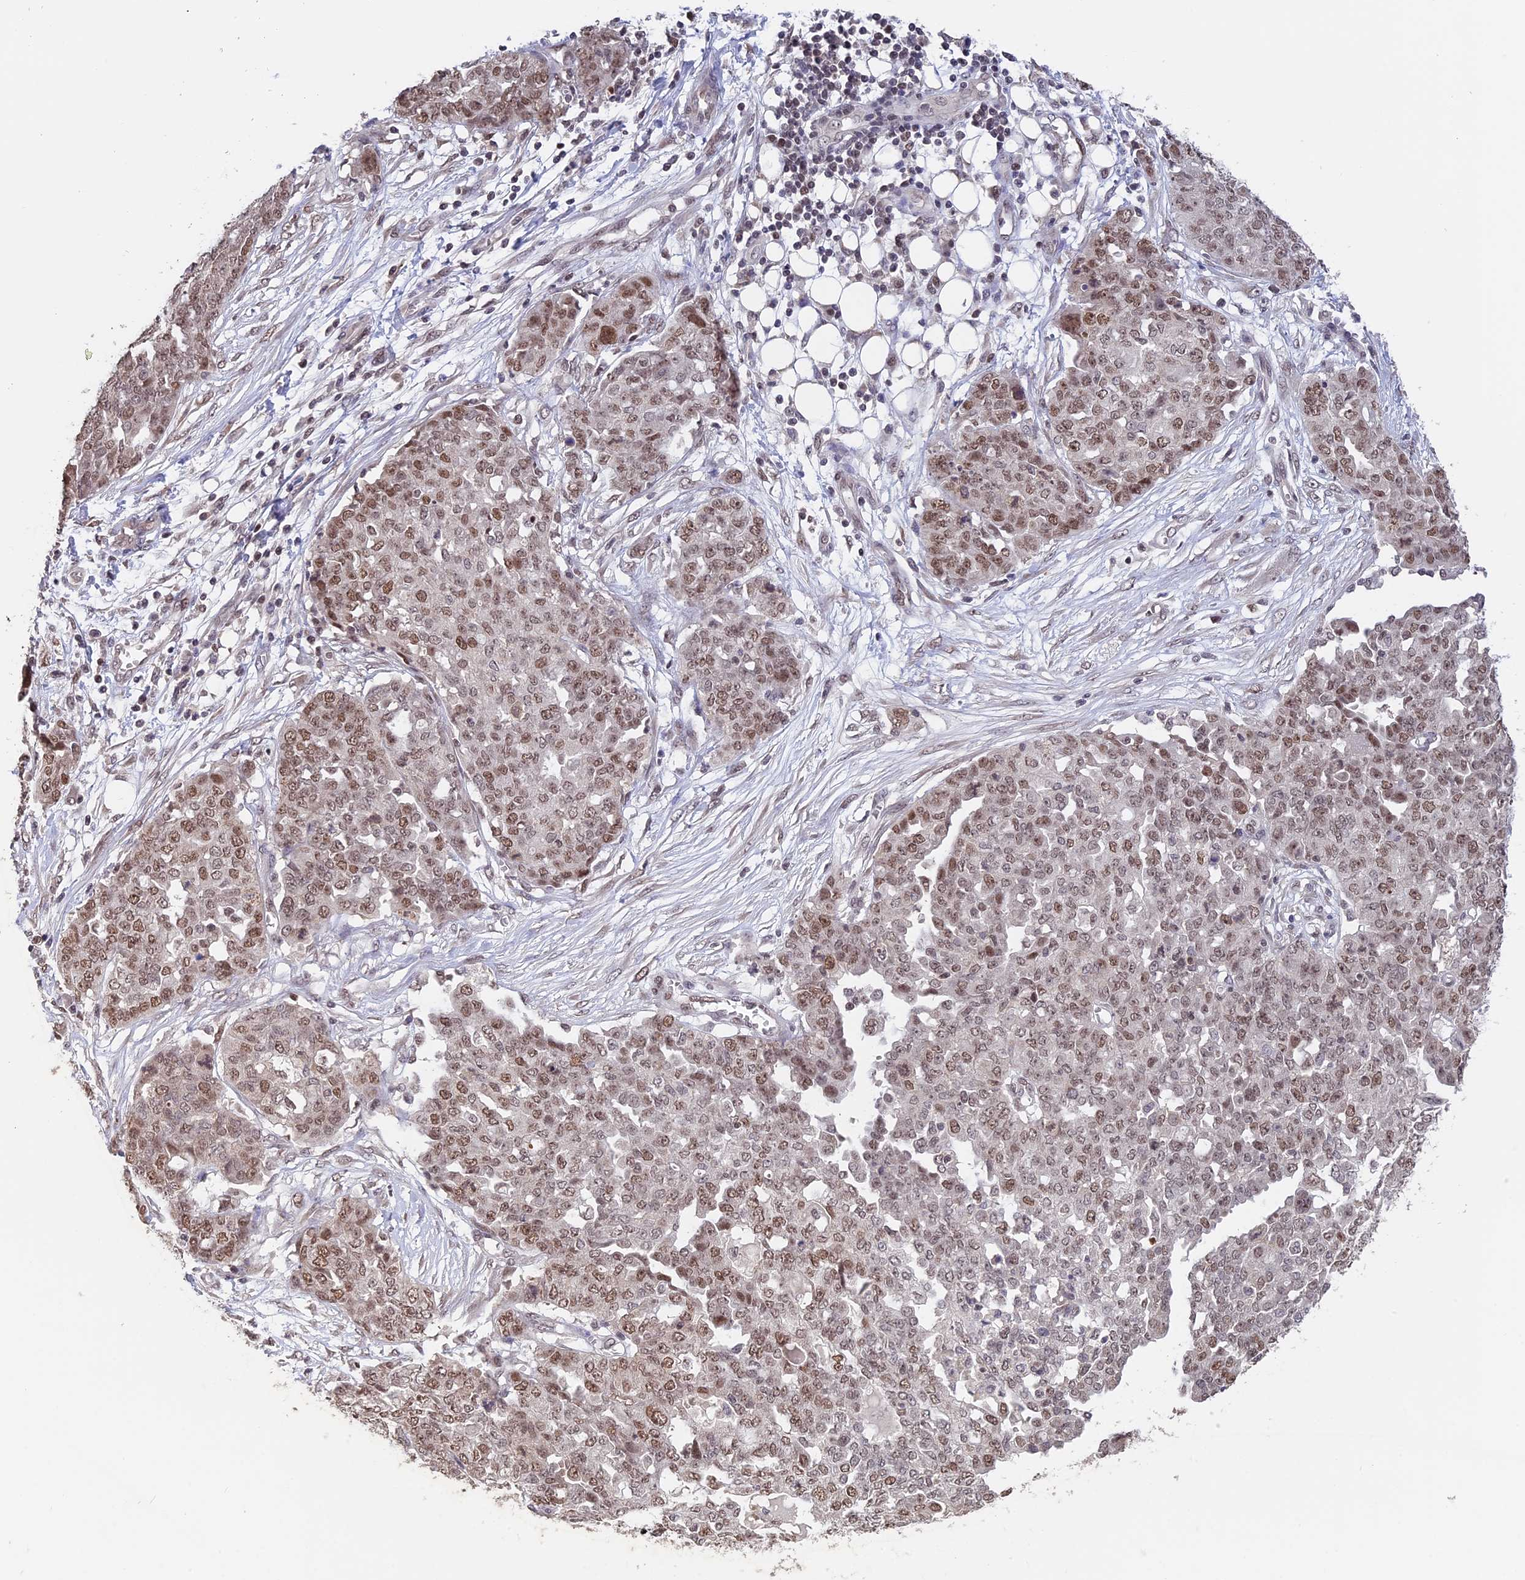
{"staining": {"intensity": "moderate", "quantity": ">75%", "location": "nuclear"}, "tissue": "ovarian cancer", "cell_type": "Tumor cells", "image_type": "cancer", "snomed": [{"axis": "morphology", "description": "Cystadenocarcinoma, serous, NOS"}, {"axis": "topography", "description": "Soft tissue"}, {"axis": "topography", "description": "Ovary"}], "caption": "A brown stain shows moderate nuclear positivity of a protein in human ovarian cancer tumor cells.", "gene": "RFC5", "patient": {"sex": "female", "age": 57}}